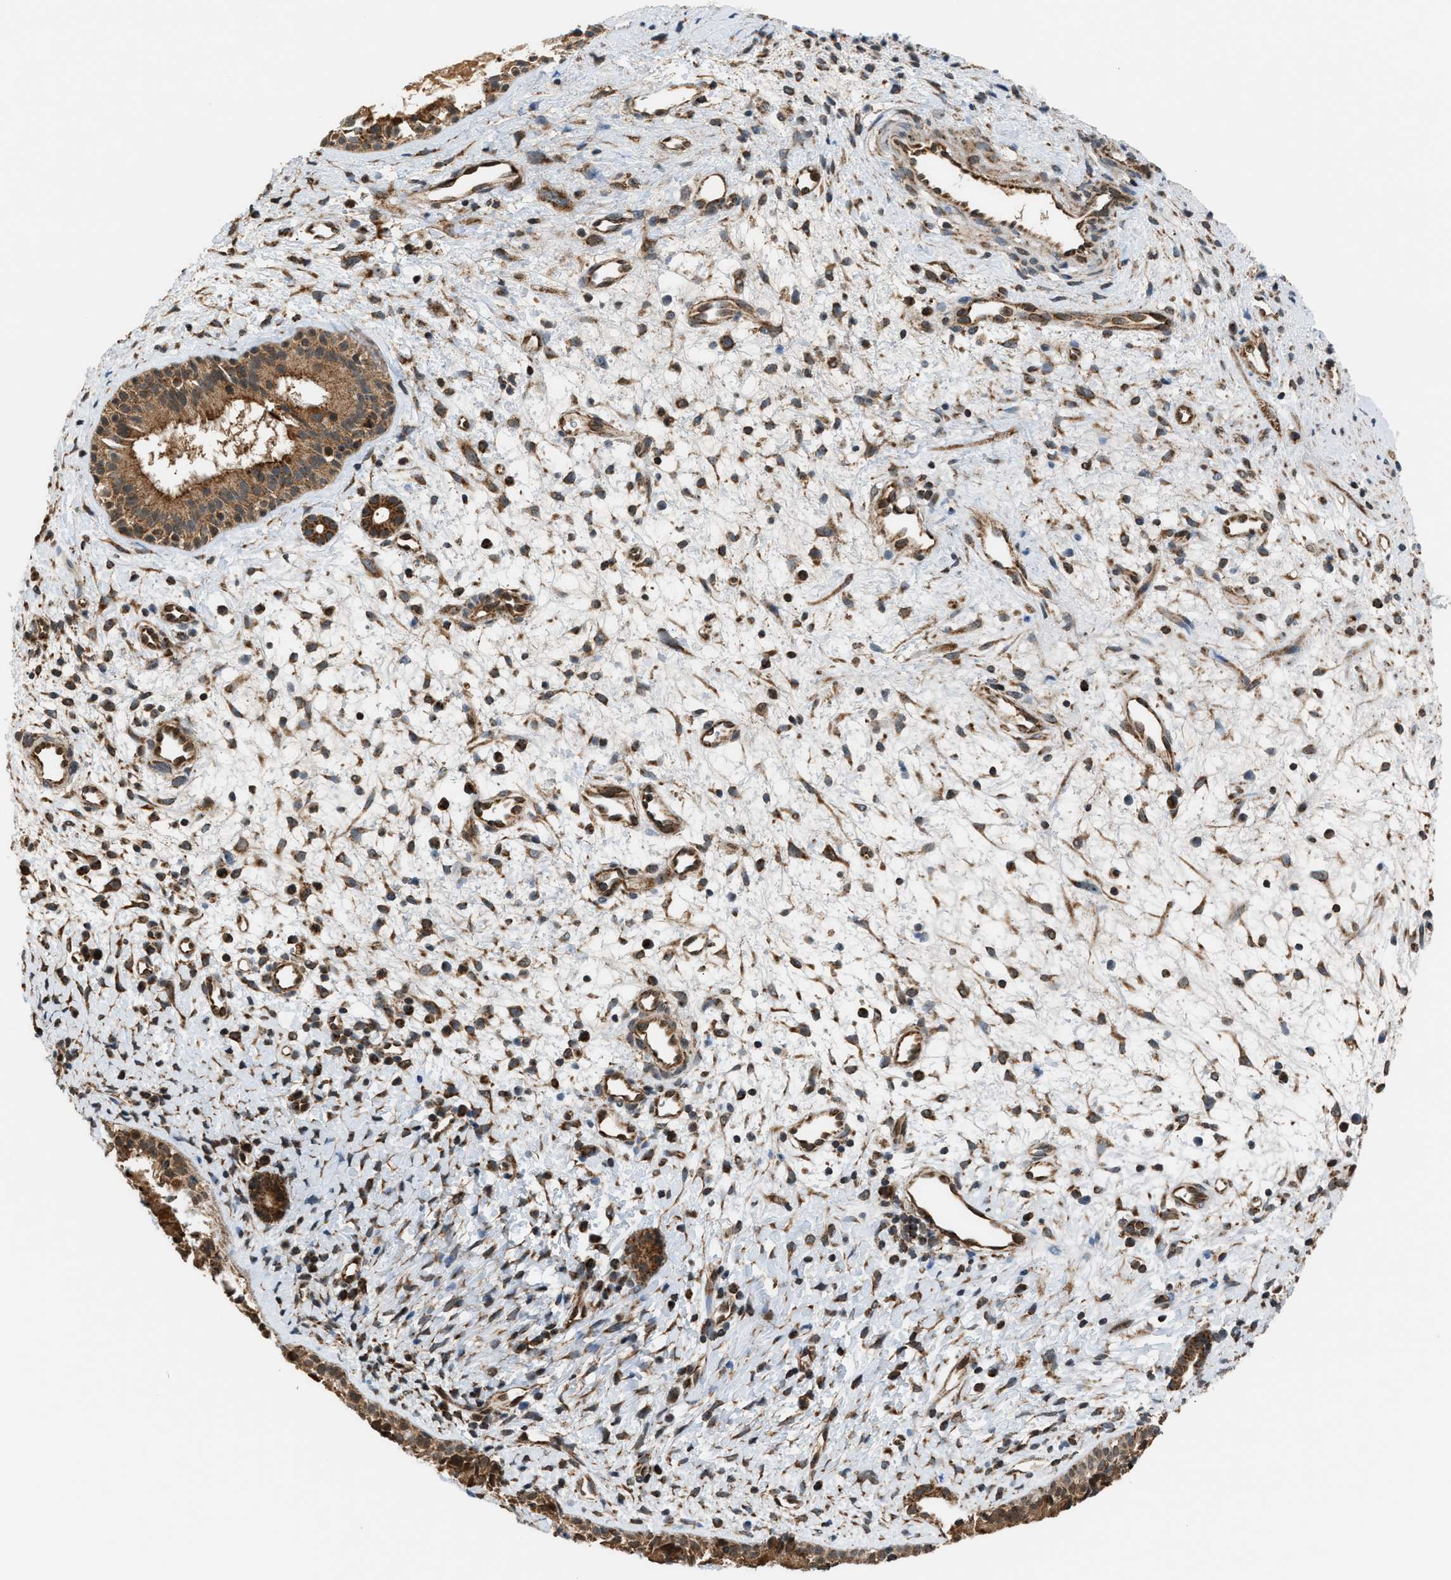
{"staining": {"intensity": "strong", "quantity": ">75%", "location": "cytoplasmic/membranous"}, "tissue": "nasopharynx", "cell_type": "Respiratory epithelial cells", "image_type": "normal", "snomed": [{"axis": "morphology", "description": "Normal tissue, NOS"}, {"axis": "topography", "description": "Nasopharynx"}], "caption": "Nasopharynx stained for a protein exhibits strong cytoplasmic/membranous positivity in respiratory epithelial cells. (IHC, brightfield microscopy, high magnification).", "gene": "SGSM2", "patient": {"sex": "male", "age": 22}}